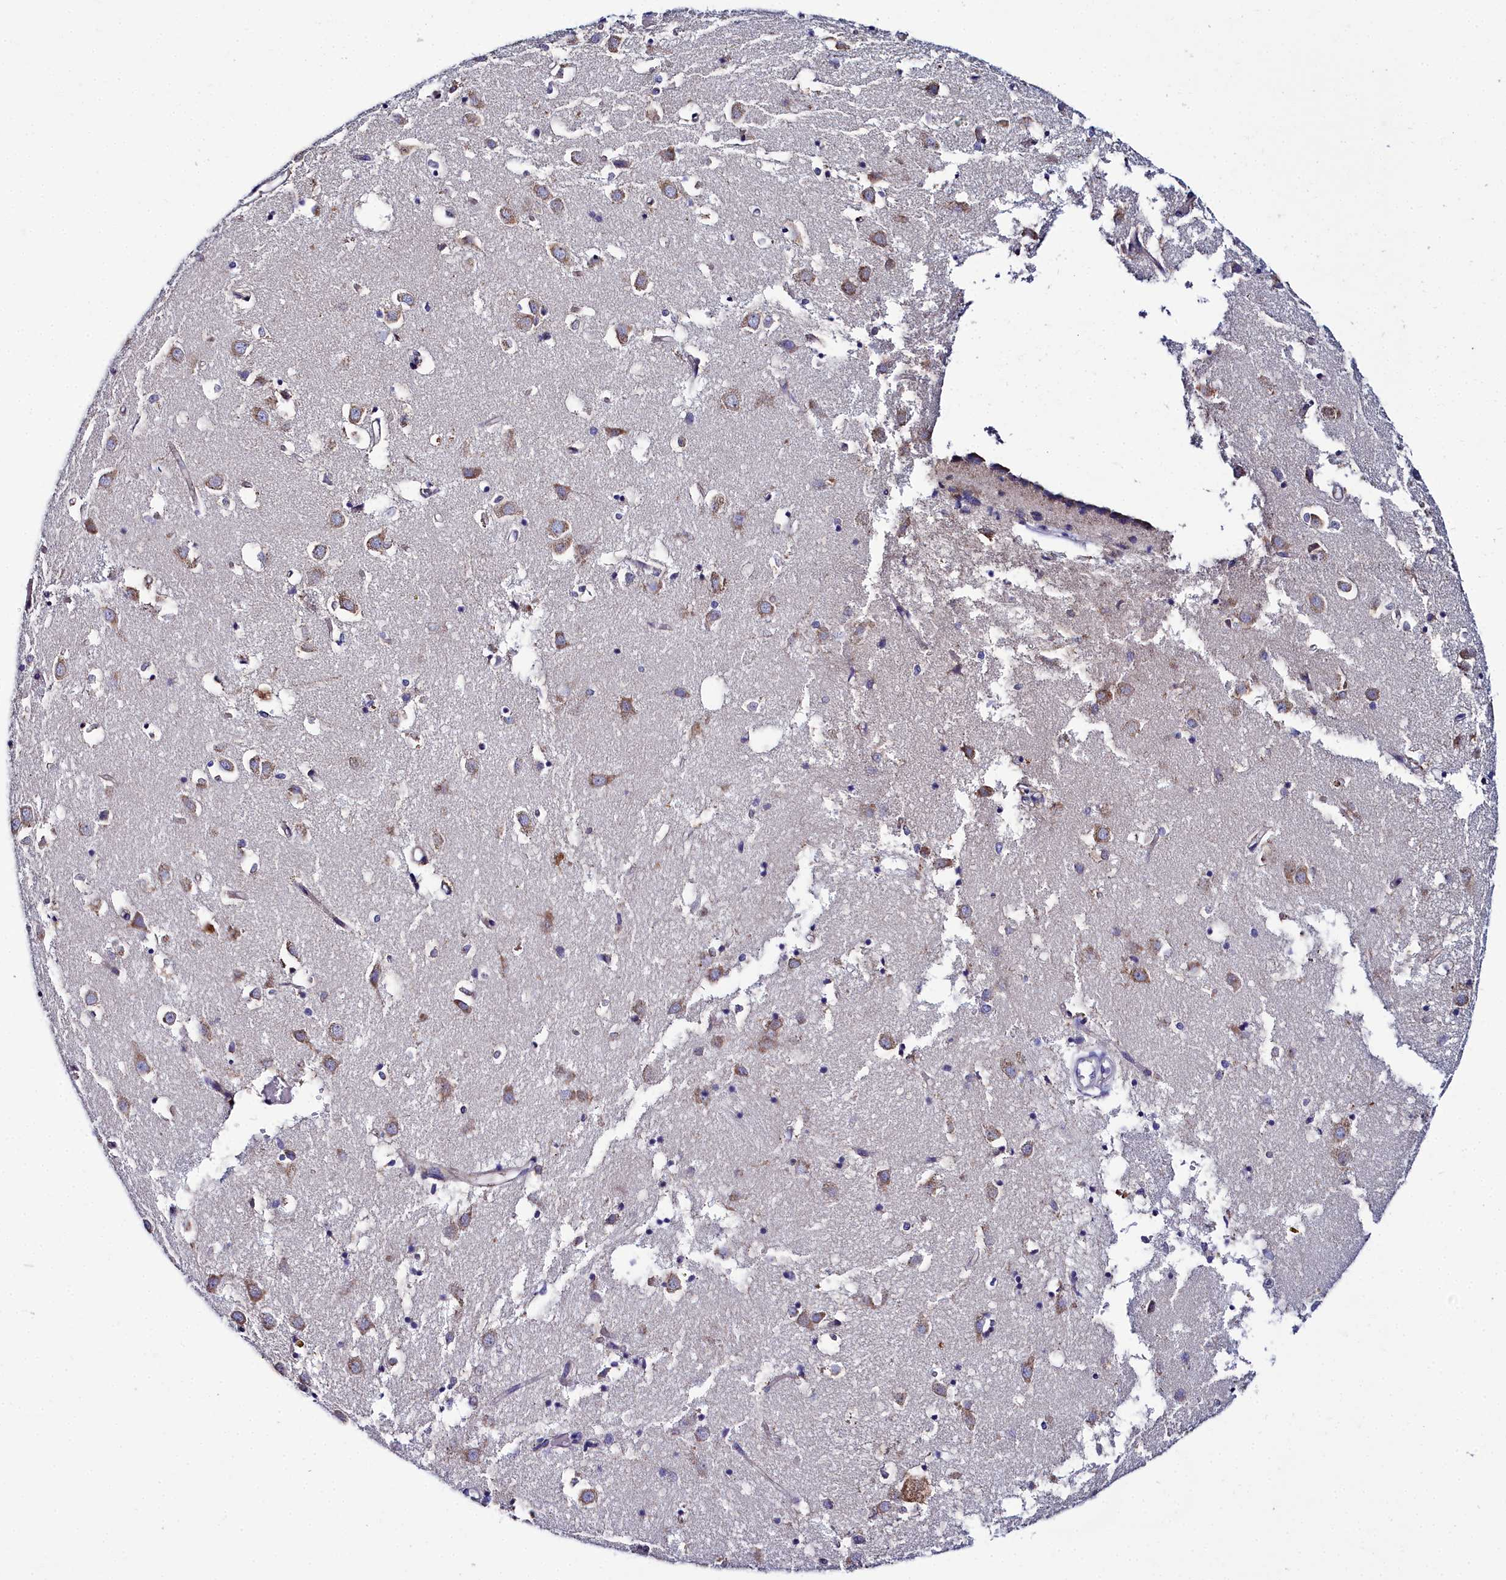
{"staining": {"intensity": "weak", "quantity": "<25%", "location": "cytoplasmic/membranous"}, "tissue": "caudate", "cell_type": "Glial cells", "image_type": "normal", "snomed": [{"axis": "morphology", "description": "Normal tissue, NOS"}, {"axis": "topography", "description": "Lateral ventricle wall"}], "caption": "This is an IHC photomicrograph of normal caudate. There is no expression in glial cells.", "gene": "ELAPOR2", "patient": {"sex": "male", "age": 70}}